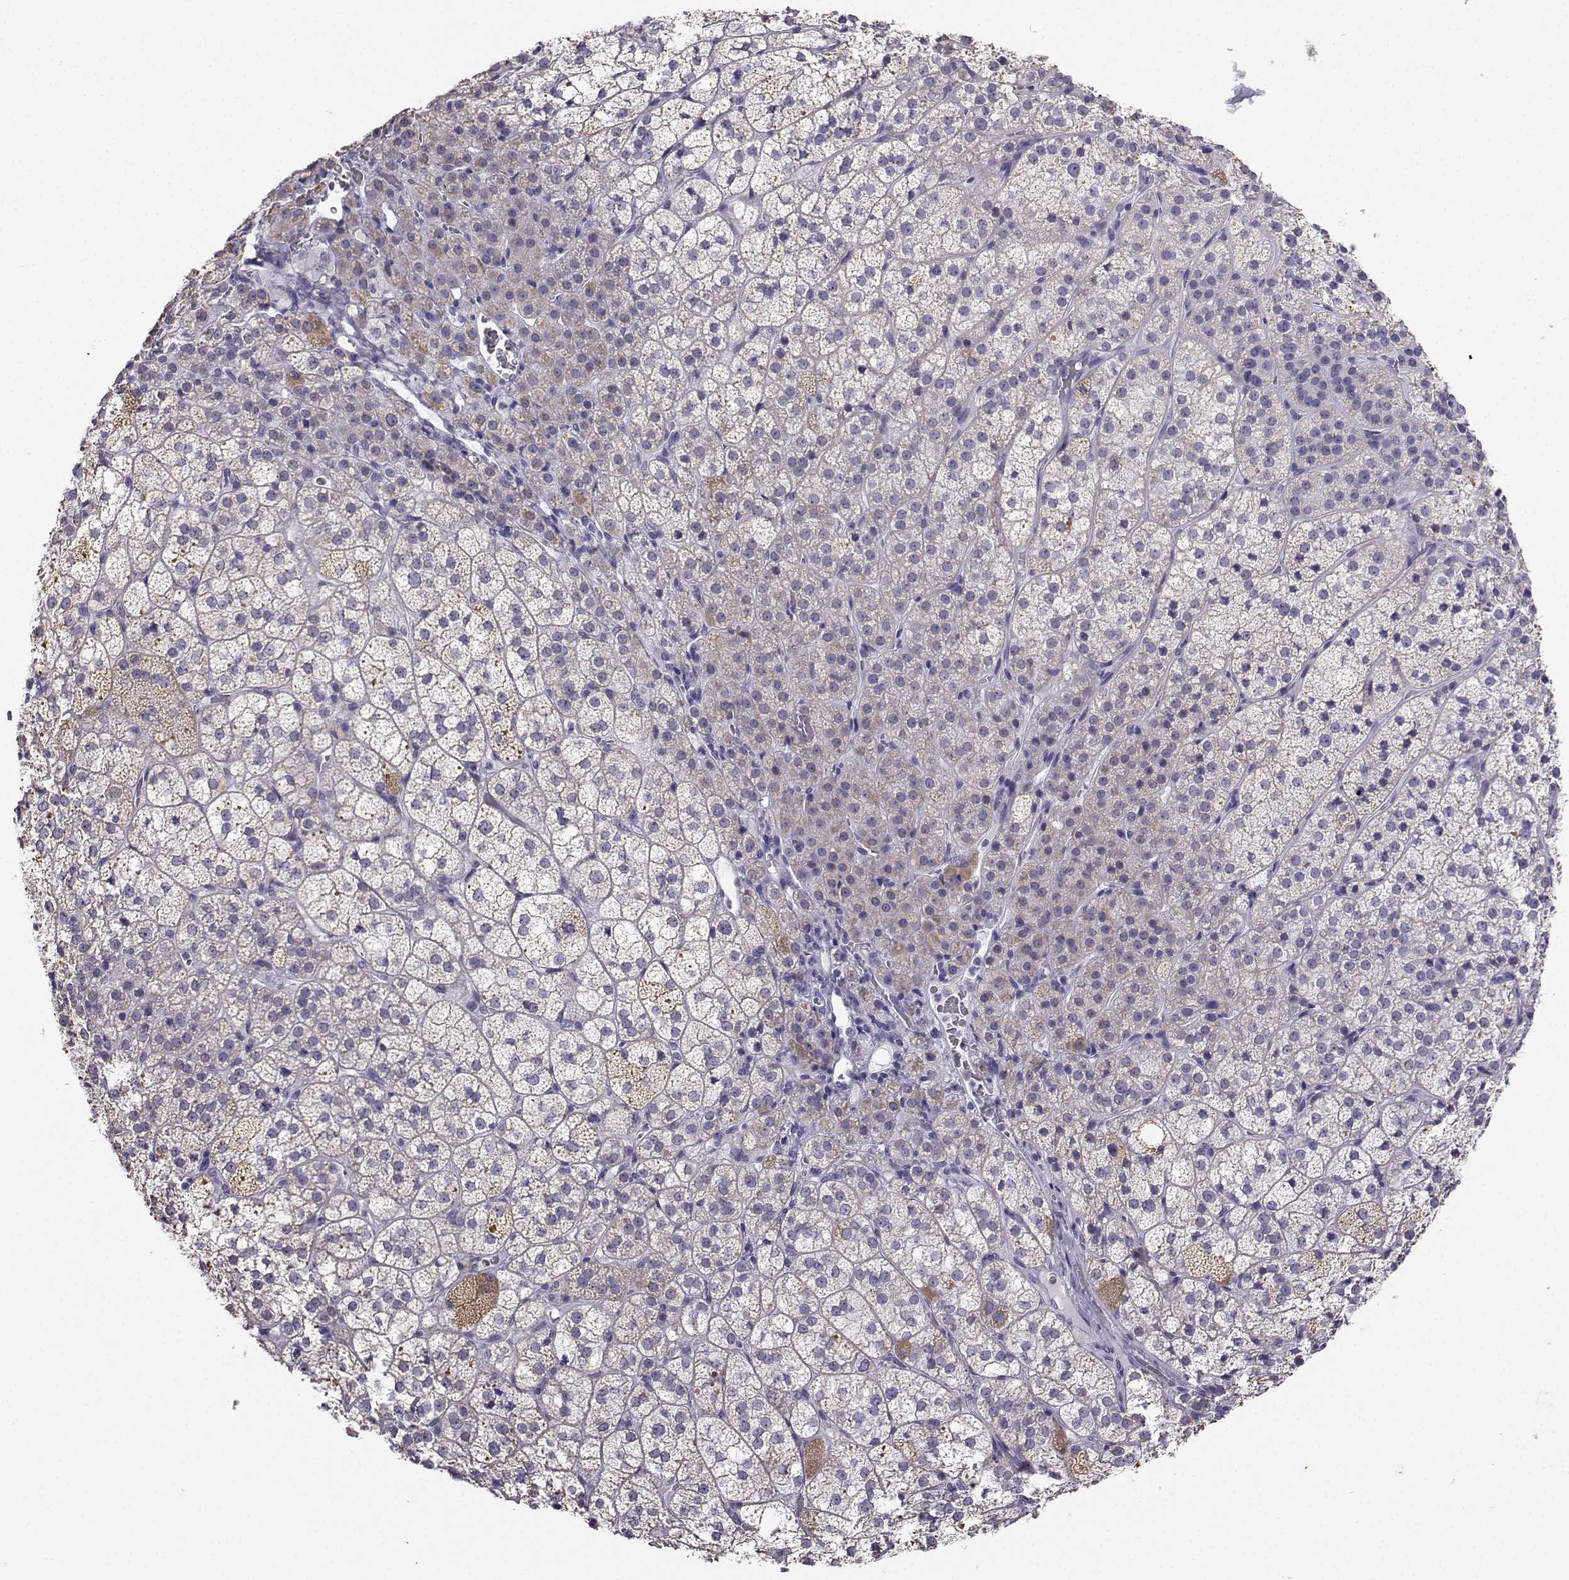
{"staining": {"intensity": "weak", "quantity": "25%-75%", "location": "cytoplasmic/membranous"}, "tissue": "adrenal gland", "cell_type": "Glandular cells", "image_type": "normal", "snomed": [{"axis": "morphology", "description": "Normal tissue, NOS"}, {"axis": "topography", "description": "Adrenal gland"}], "caption": "An image of human adrenal gland stained for a protein exhibits weak cytoplasmic/membranous brown staining in glandular cells. (DAB (3,3'-diaminobenzidine) IHC, brown staining for protein, blue staining for nuclei).", "gene": "AVP", "patient": {"sex": "female", "age": 60}}